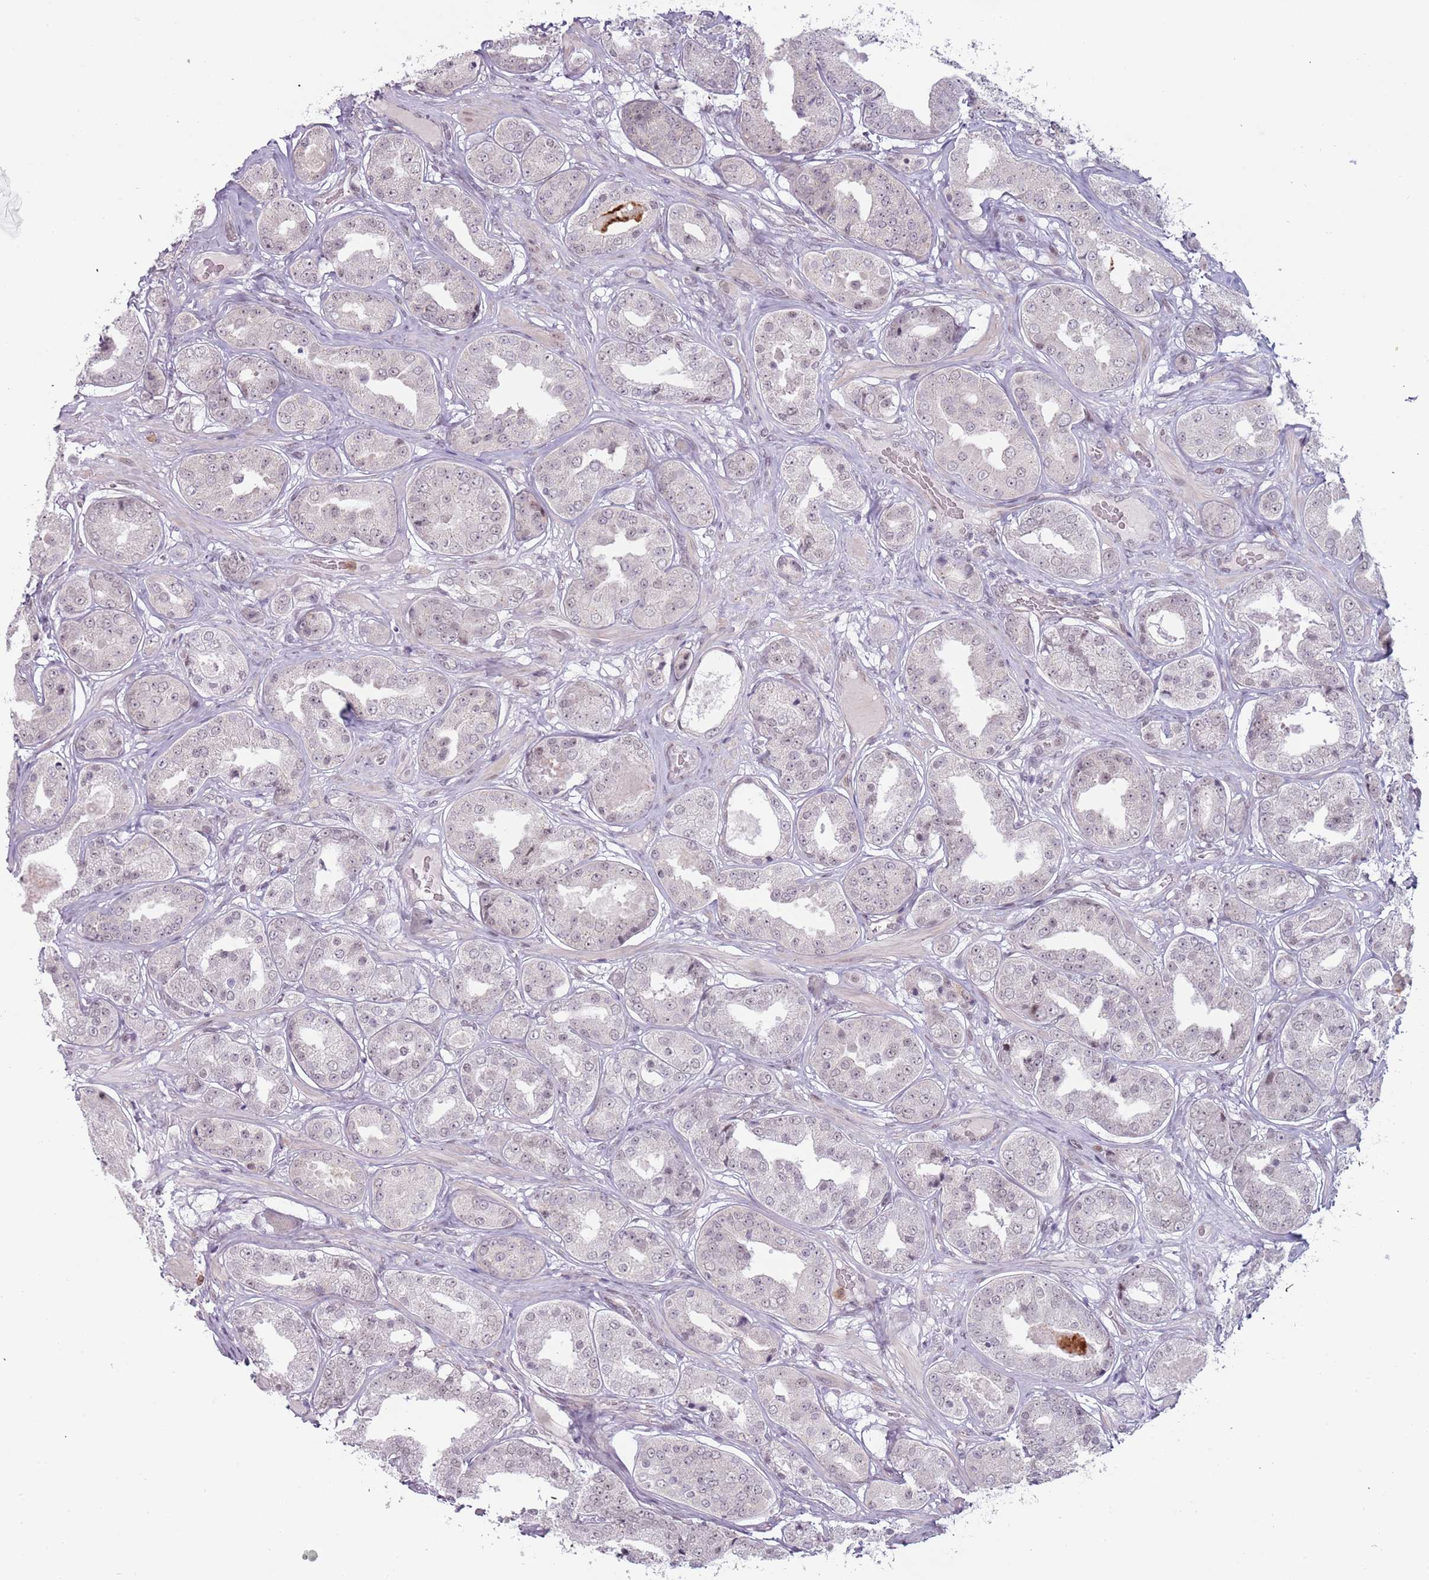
{"staining": {"intensity": "negative", "quantity": "none", "location": "none"}, "tissue": "prostate cancer", "cell_type": "Tumor cells", "image_type": "cancer", "snomed": [{"axis": "morphology", "description": "Adenocarcinoma, High grade"}, {"axis": "topography", "description": "Prostate"}], "caption": "DAB immunohistochemical staining of prostate cancer reveals no significant staining in tumor cells. (DAB (3,3'-diaminobenzidine) immunohistochemistry (IHC), high magnification).", "gene": "REXO4", "patient": {"sex": "male", "age": 63}}